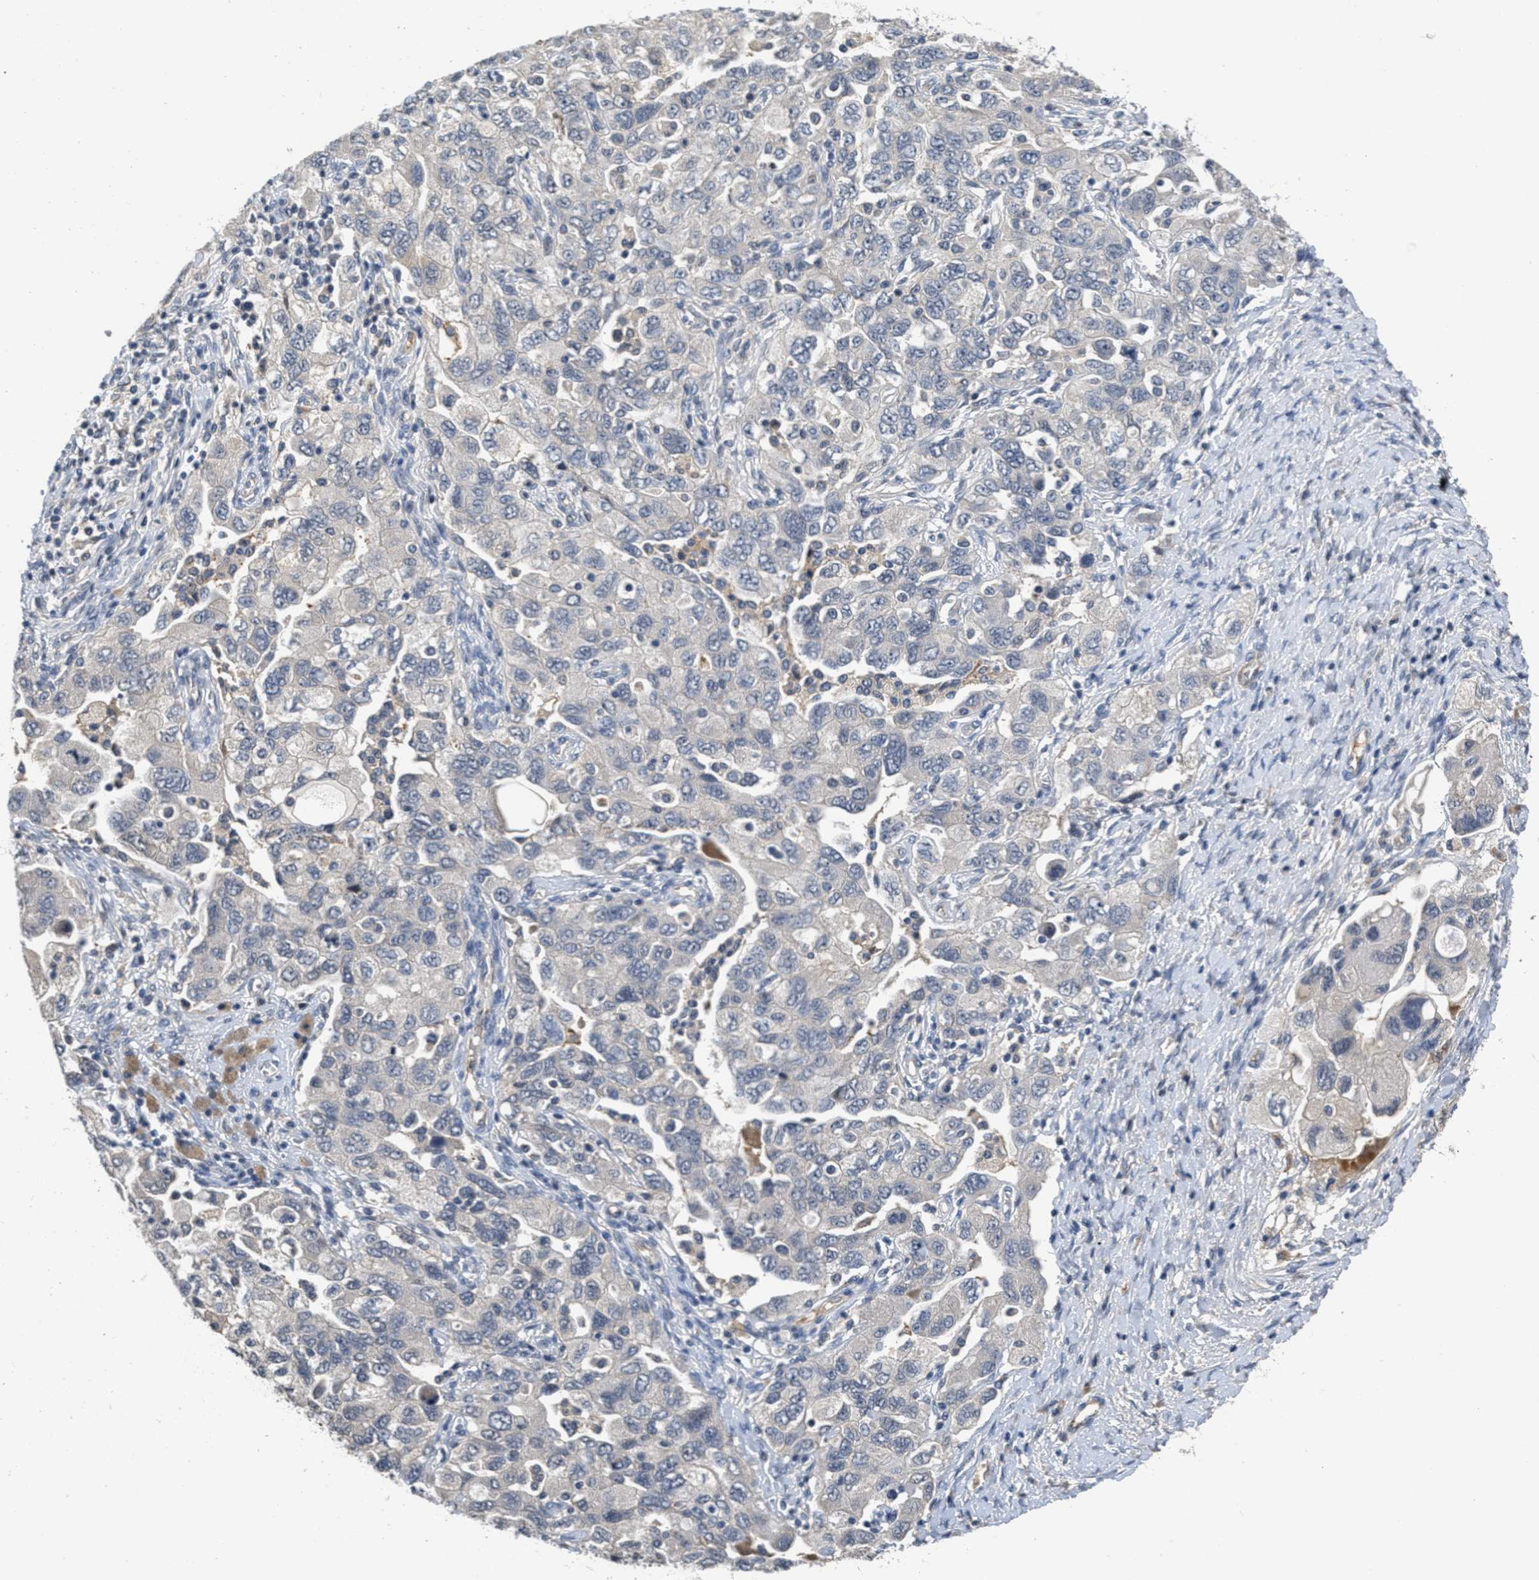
{"staining": {"intensity": "negative", "quantity": "none", "location": "none"}, "tissue": "ovarian cancer", "cell_type": "Tumor cells", "image_type": "cancer", "snomed": [{"axis": "morphology", "description": "Carcinoma, NOS"}, {"axis": "morphology", "description": "Cystadenocarcinoma, serous, NOS"}, {"axis": "topography", "description": "Ovary"}], "caption": "Immunohistochemistry (IHC) of human carcinoma (ovarian) reveals no expression in tumor cells.", "gene": "ANGPT1", "patient": {"sex": "female", "age": 69}}